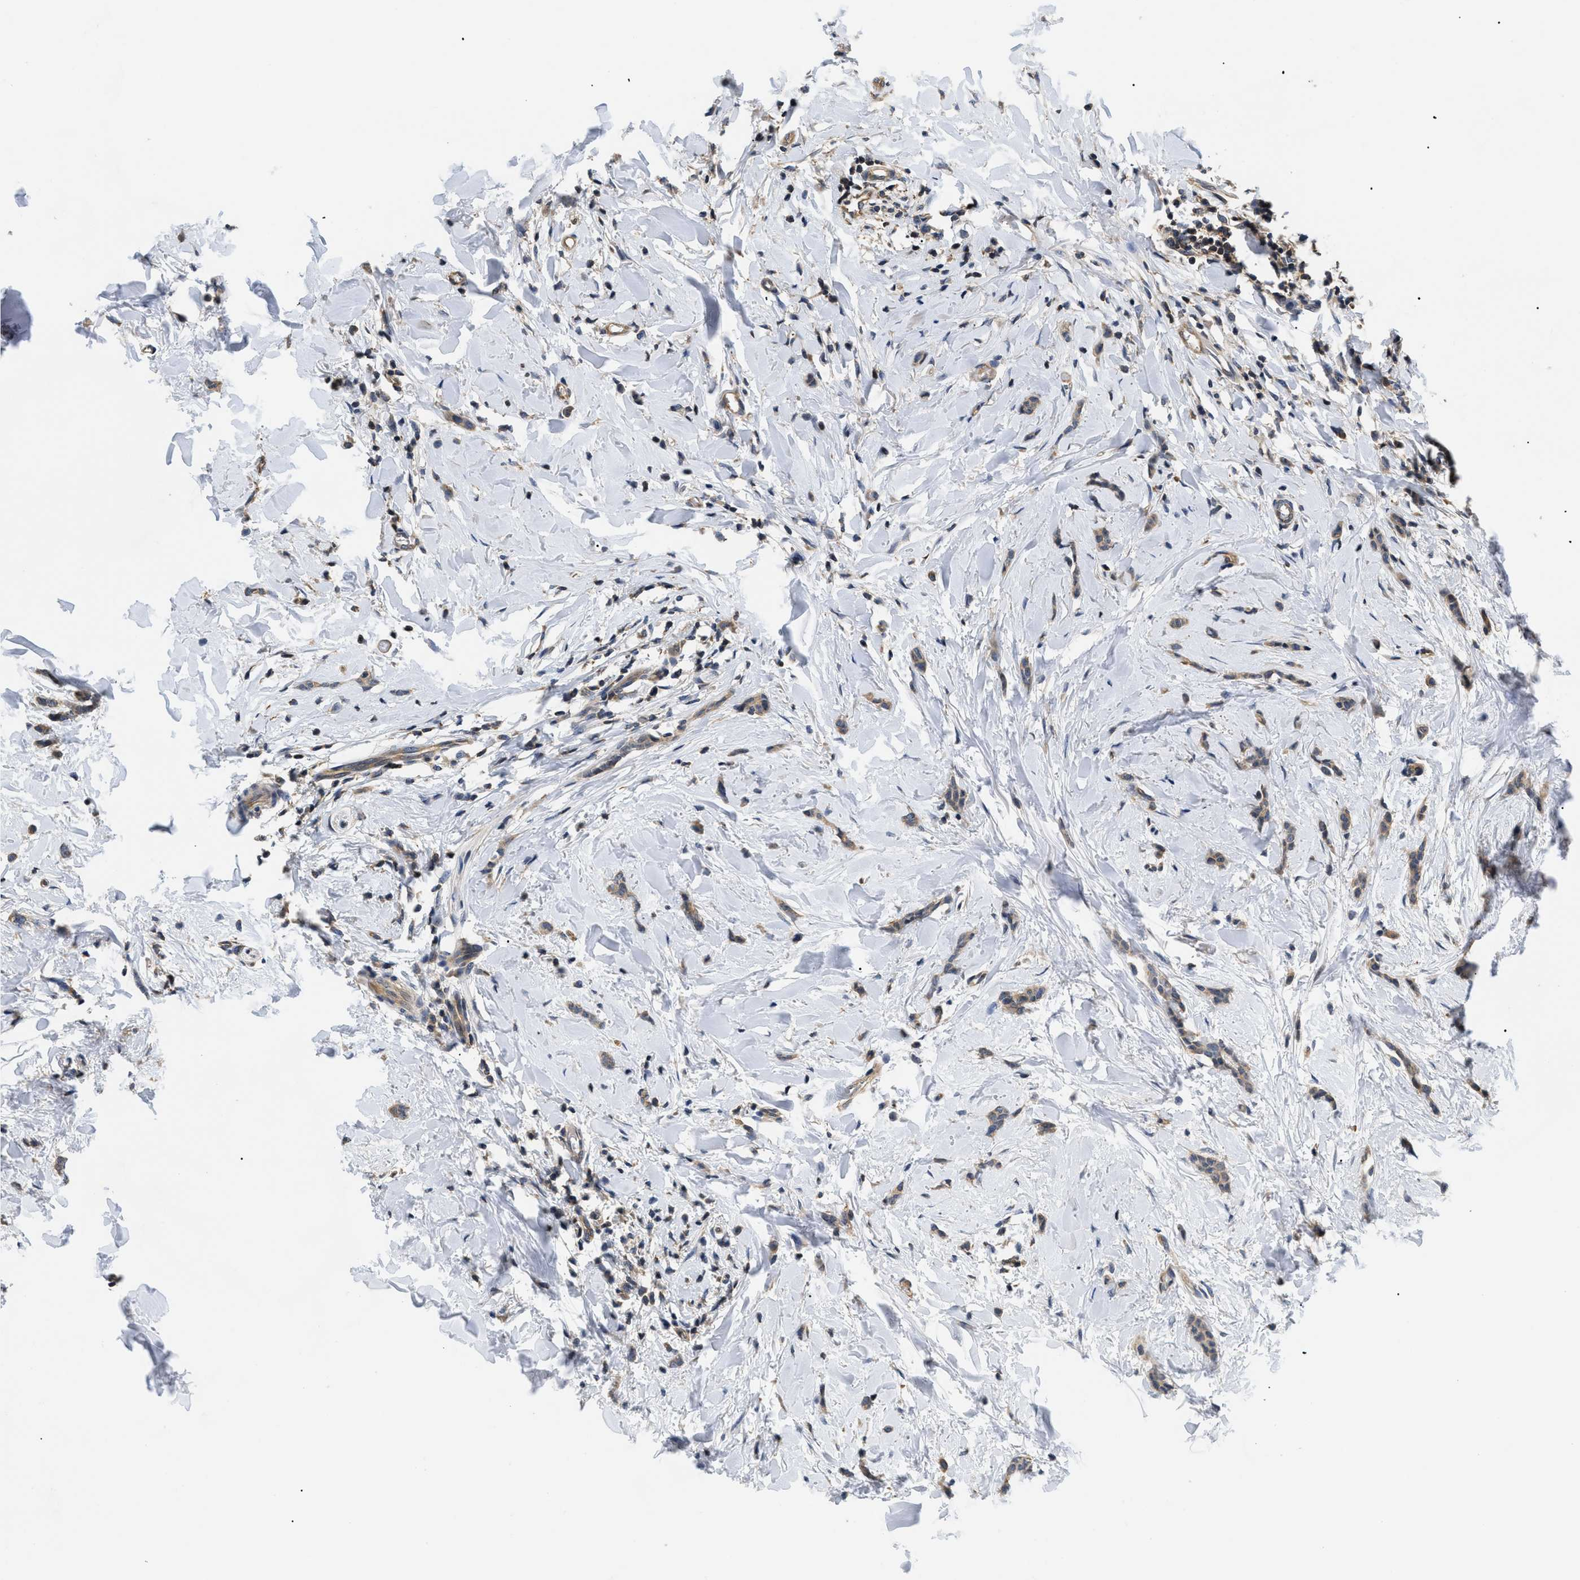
{"staining": {"intensity": "moderate", "quantity": ">75%", "location": "cytoplasmic/membranous"}, "tissue": "breast cancer", "cell_type": "Tumor cells", "image_type": "cancer", "snomed": [{"axis": "morphology", "description": "Lobular carcinoma"}, {"axis": "topography", "description": "Skin"}, {"axis": "topography", "description": "Breast"}], "caption": "Protein expression by IHC demonstrates moderate cytoplasmic/membranous expression in about >75% of tumor cells in lobular carcinoma (breast). The protein is shown in brown color, while the nuclei are stained blue.", "gene": "HMGCR", "patient": {"sex": "female", "age": 46}}